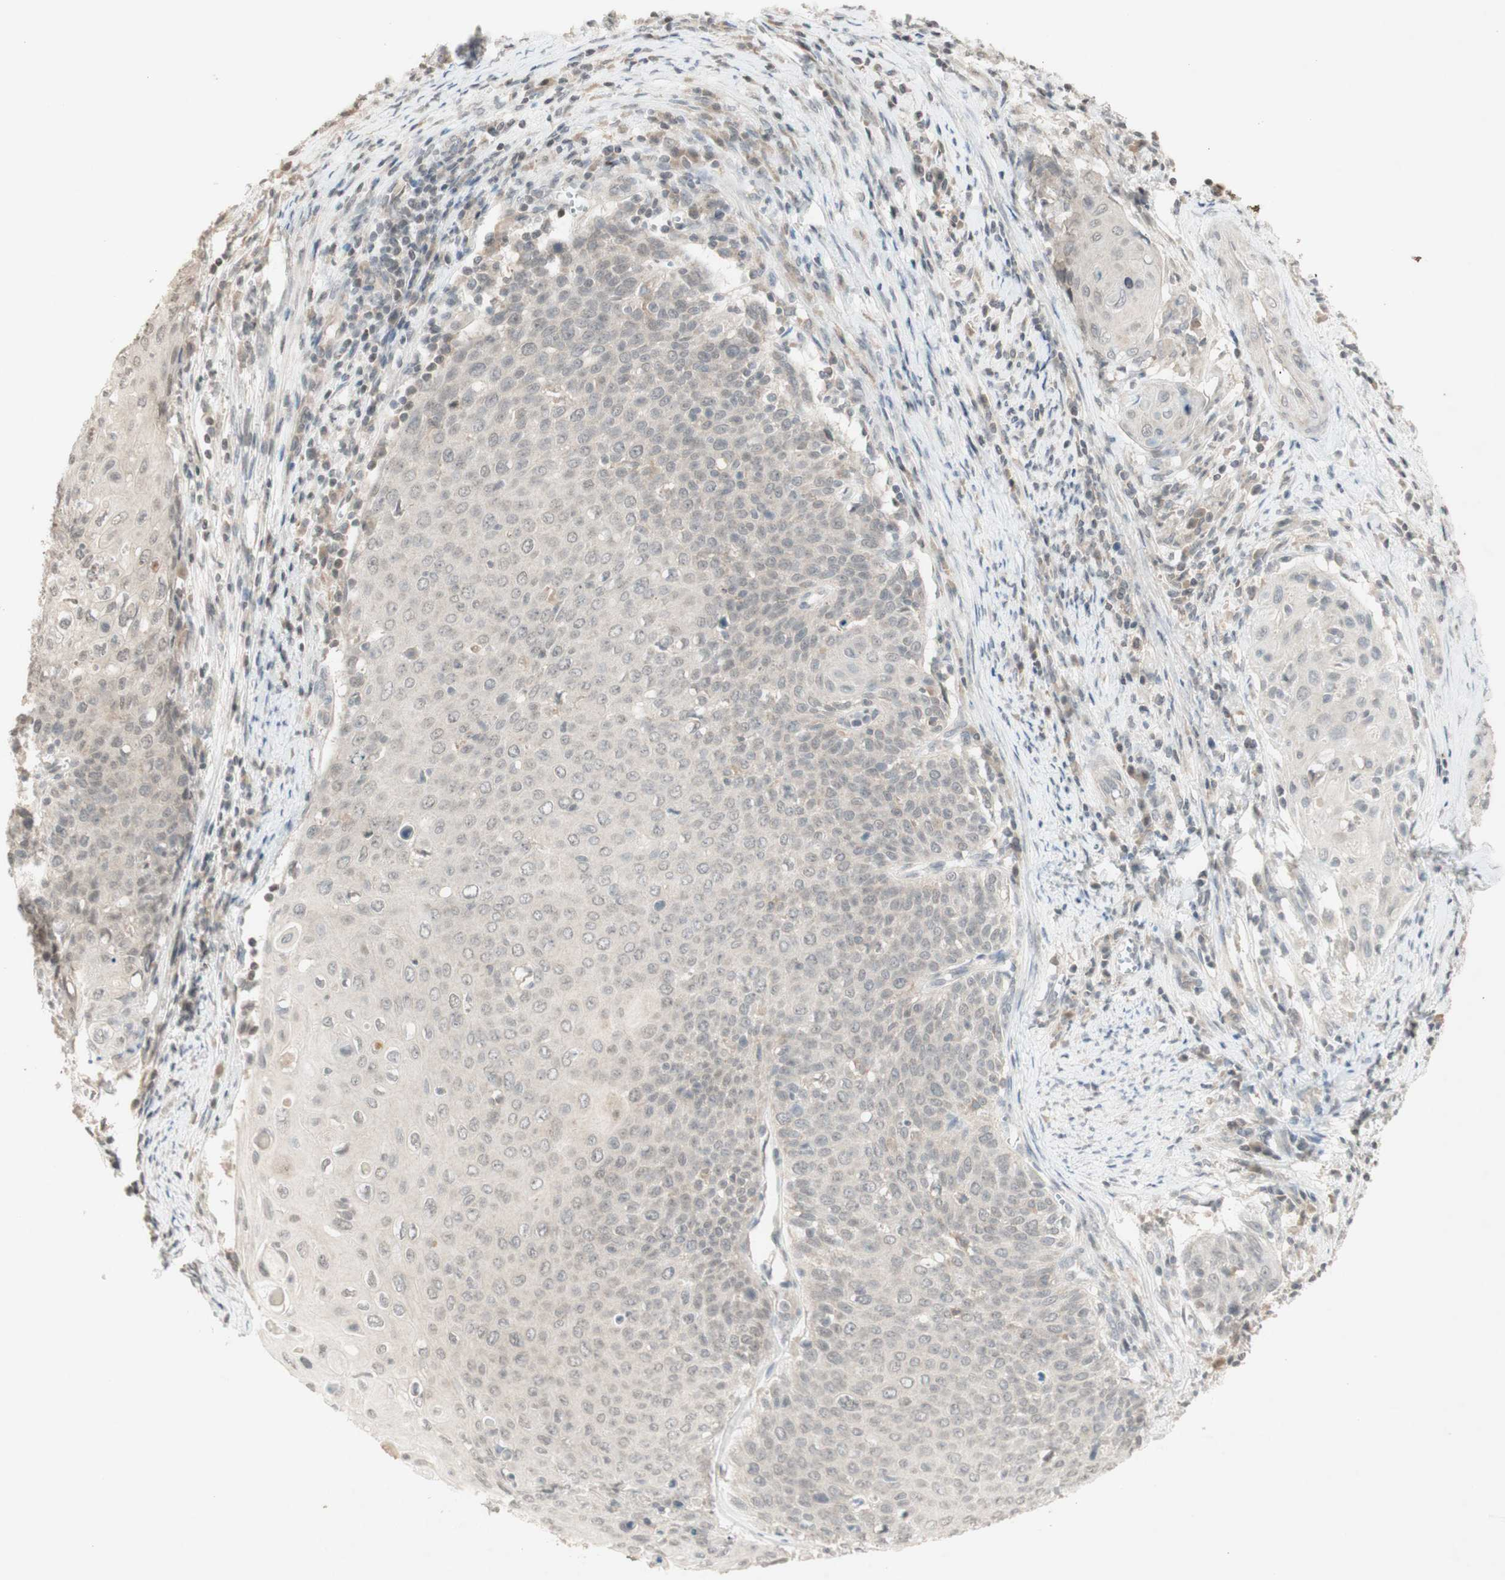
{"staining": {"intensity": "negative", "quantity": "none", "location": "none"}, "tissue": "cervical cancer", "cell_type": "Tumor cells", "image_type": "cancer", "snomed": [{"axis": "morphology", "description": "Squamous cell carcinoma, NOS"}, {"axis": "topography", "description": "Cervix"}], "caption": "Human cervical cancer (squamous cell carcinoma) stained for a protein using immunohistochemistry (IHC) displays no positivity in tumor cells.", "gene": "GLI1", "patient": {"sex": "female", "age": 39}}